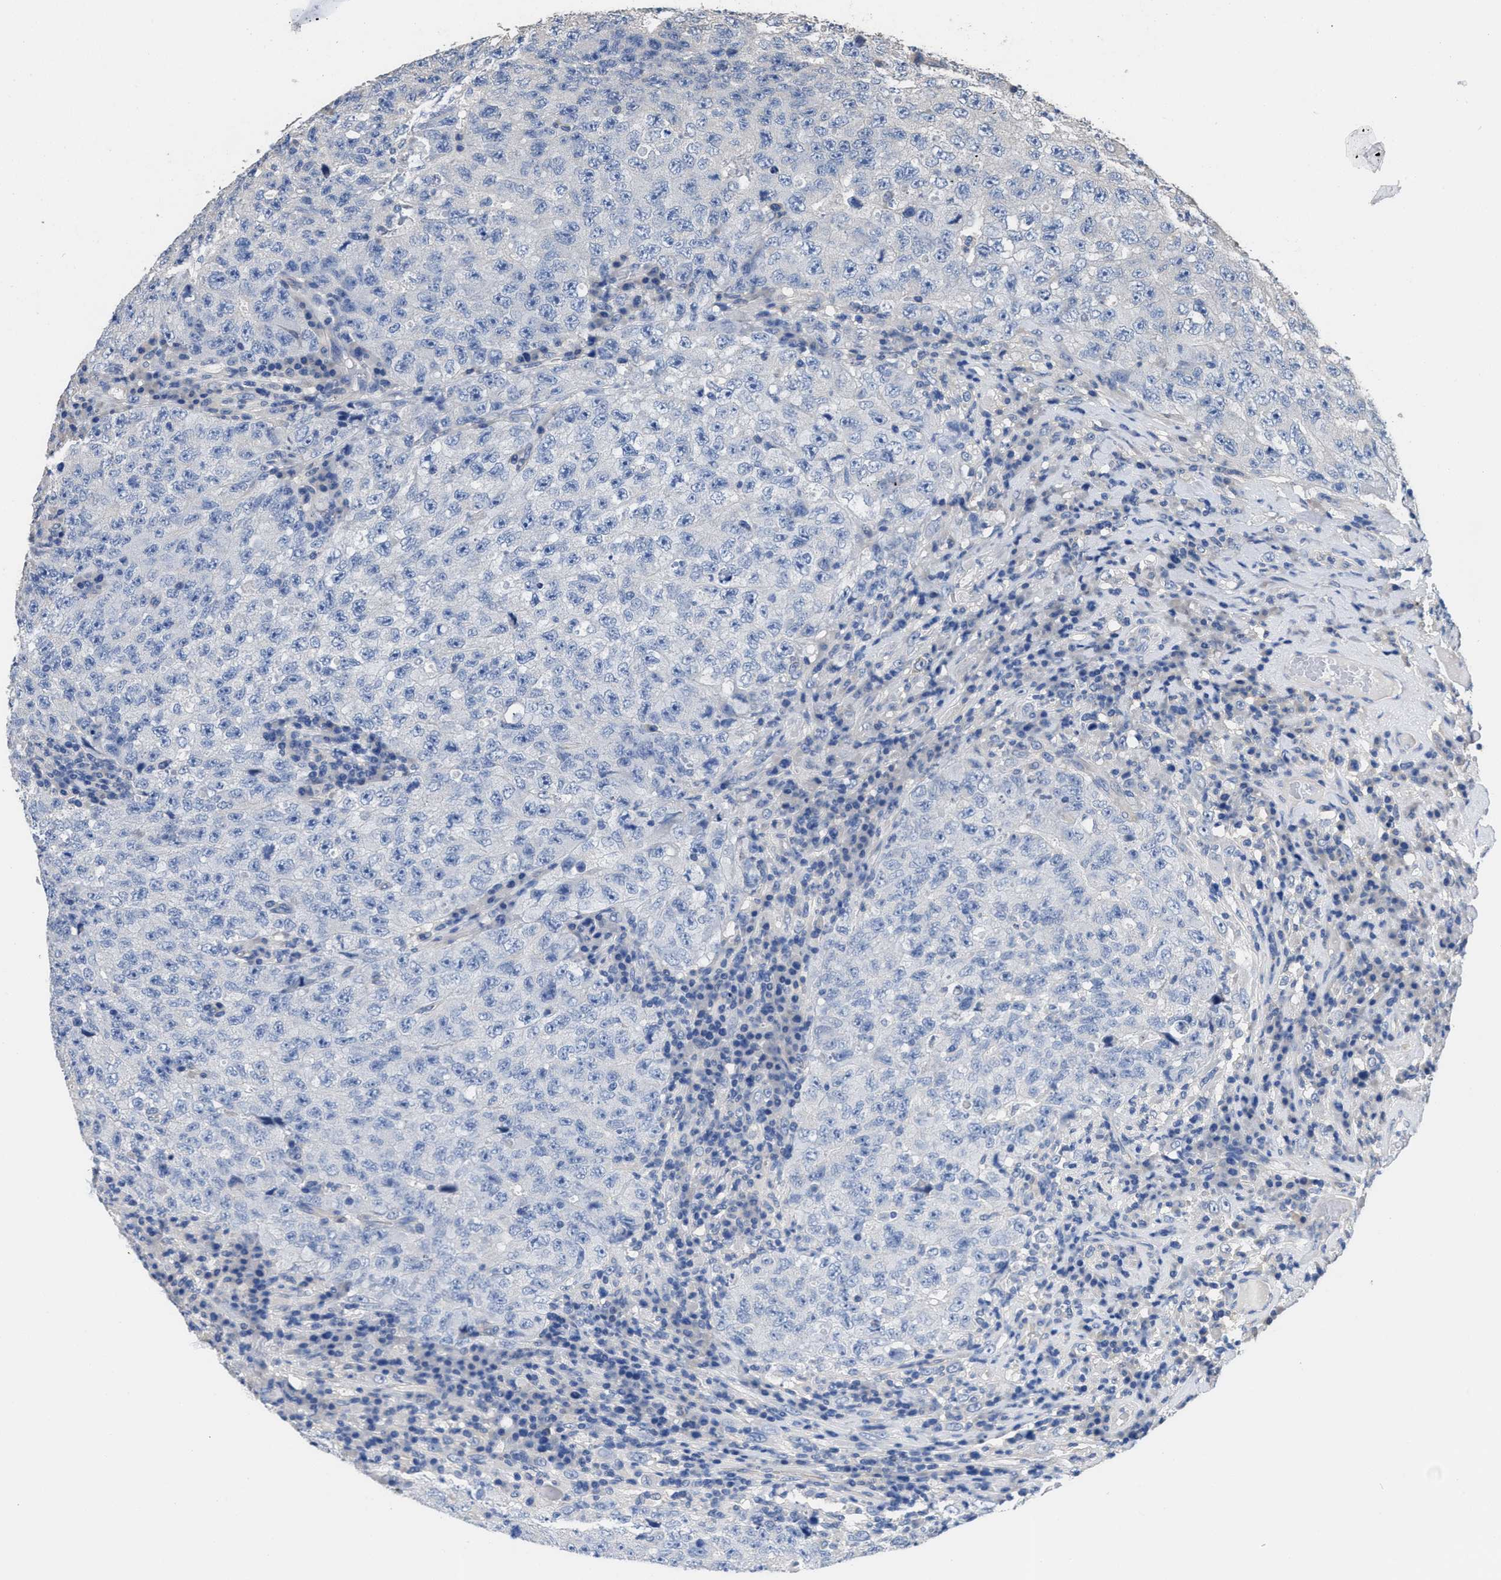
{"staining": {"intensity": "negative", "quantity": "none", "location": "none"}, "tissue": "testis cancer", "cell_type": "Tumor cells", "image_type": "cancer", "snomed": [{"axis": "morphology", "description": "Necrosis, NOS"}, {"axis": "morphology", "description": "Carcinoma, Embryonal, NOS"}, {"axis": "topography", "description": "Testis"}], "caption": "Immunohistochemistry of human testis cancer (embryonal carcinoma) demonstrates no positivity in tumor cells.", "gene": "CA9", "patient": {"sex": "male", "age": 19}}